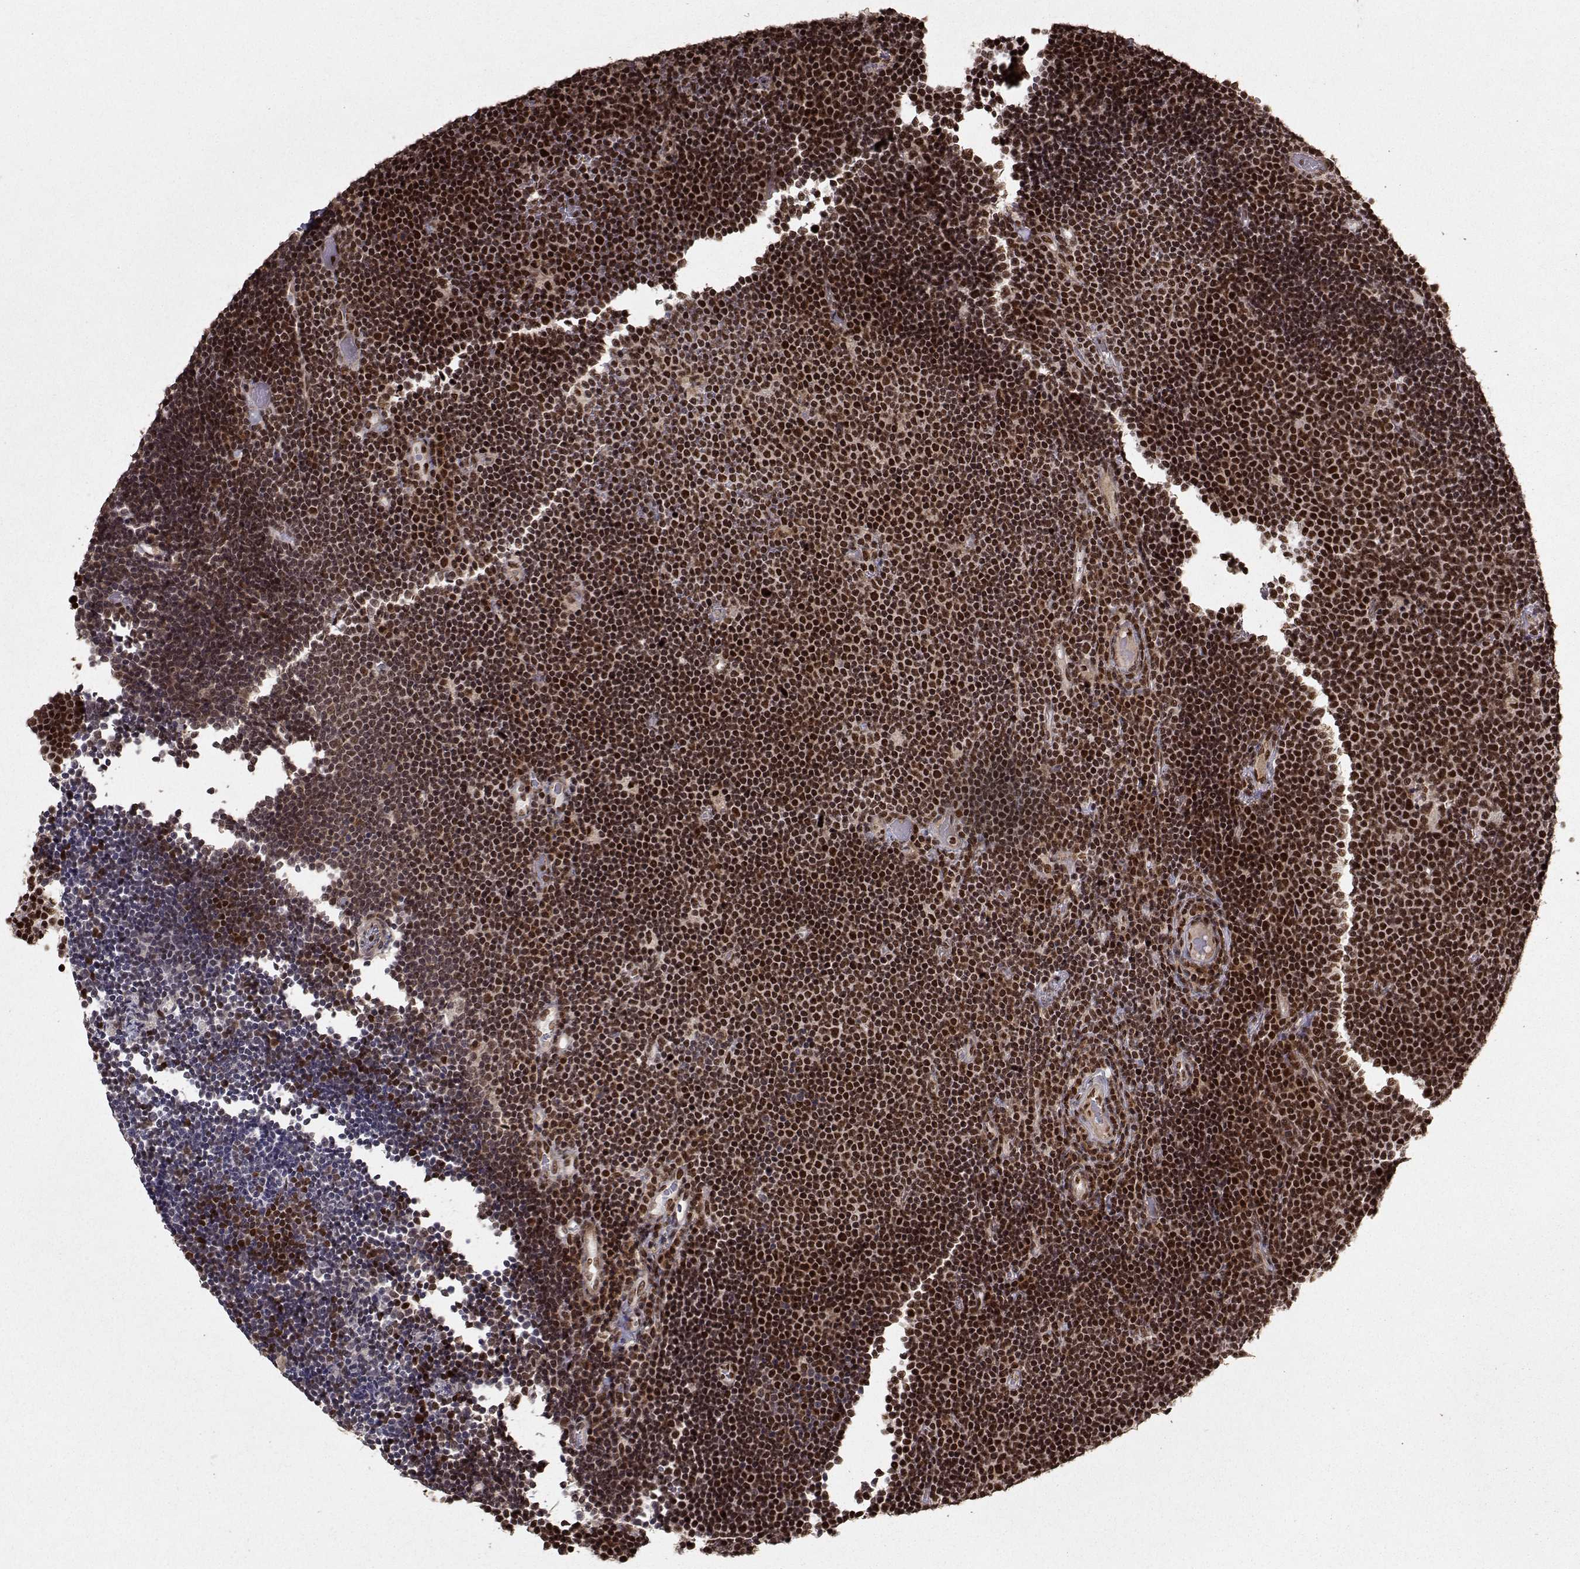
{"staining": {"intensity": "strong", "quantity": ">75%", "location": "nuclear"}, "tissue": "lymphoma", "cell_type": "Tumor cells", "image_type": "cancer", "snomed": [{"axis": "morphology", "description": "Malignant lymphoma, non-Hodgkin's type, Low grade"}, {"axis": "topography", "description": "Brain"}], "caption": "High-power microscopy captured an immunohistochemistry histopathology image of malignant lymphoma, non-Hodgkin's type (low-grade), revealing strong nuclear staining in about >75% of tumor cells. The staining is performed using DAB (3,3'-diaminobenzidine) brown chromogen to label protein expression. The nuclei are counter-stained blue using hematoxylin.", "gene": "SF1", "patient": {"sex": "female", "age": 66}}